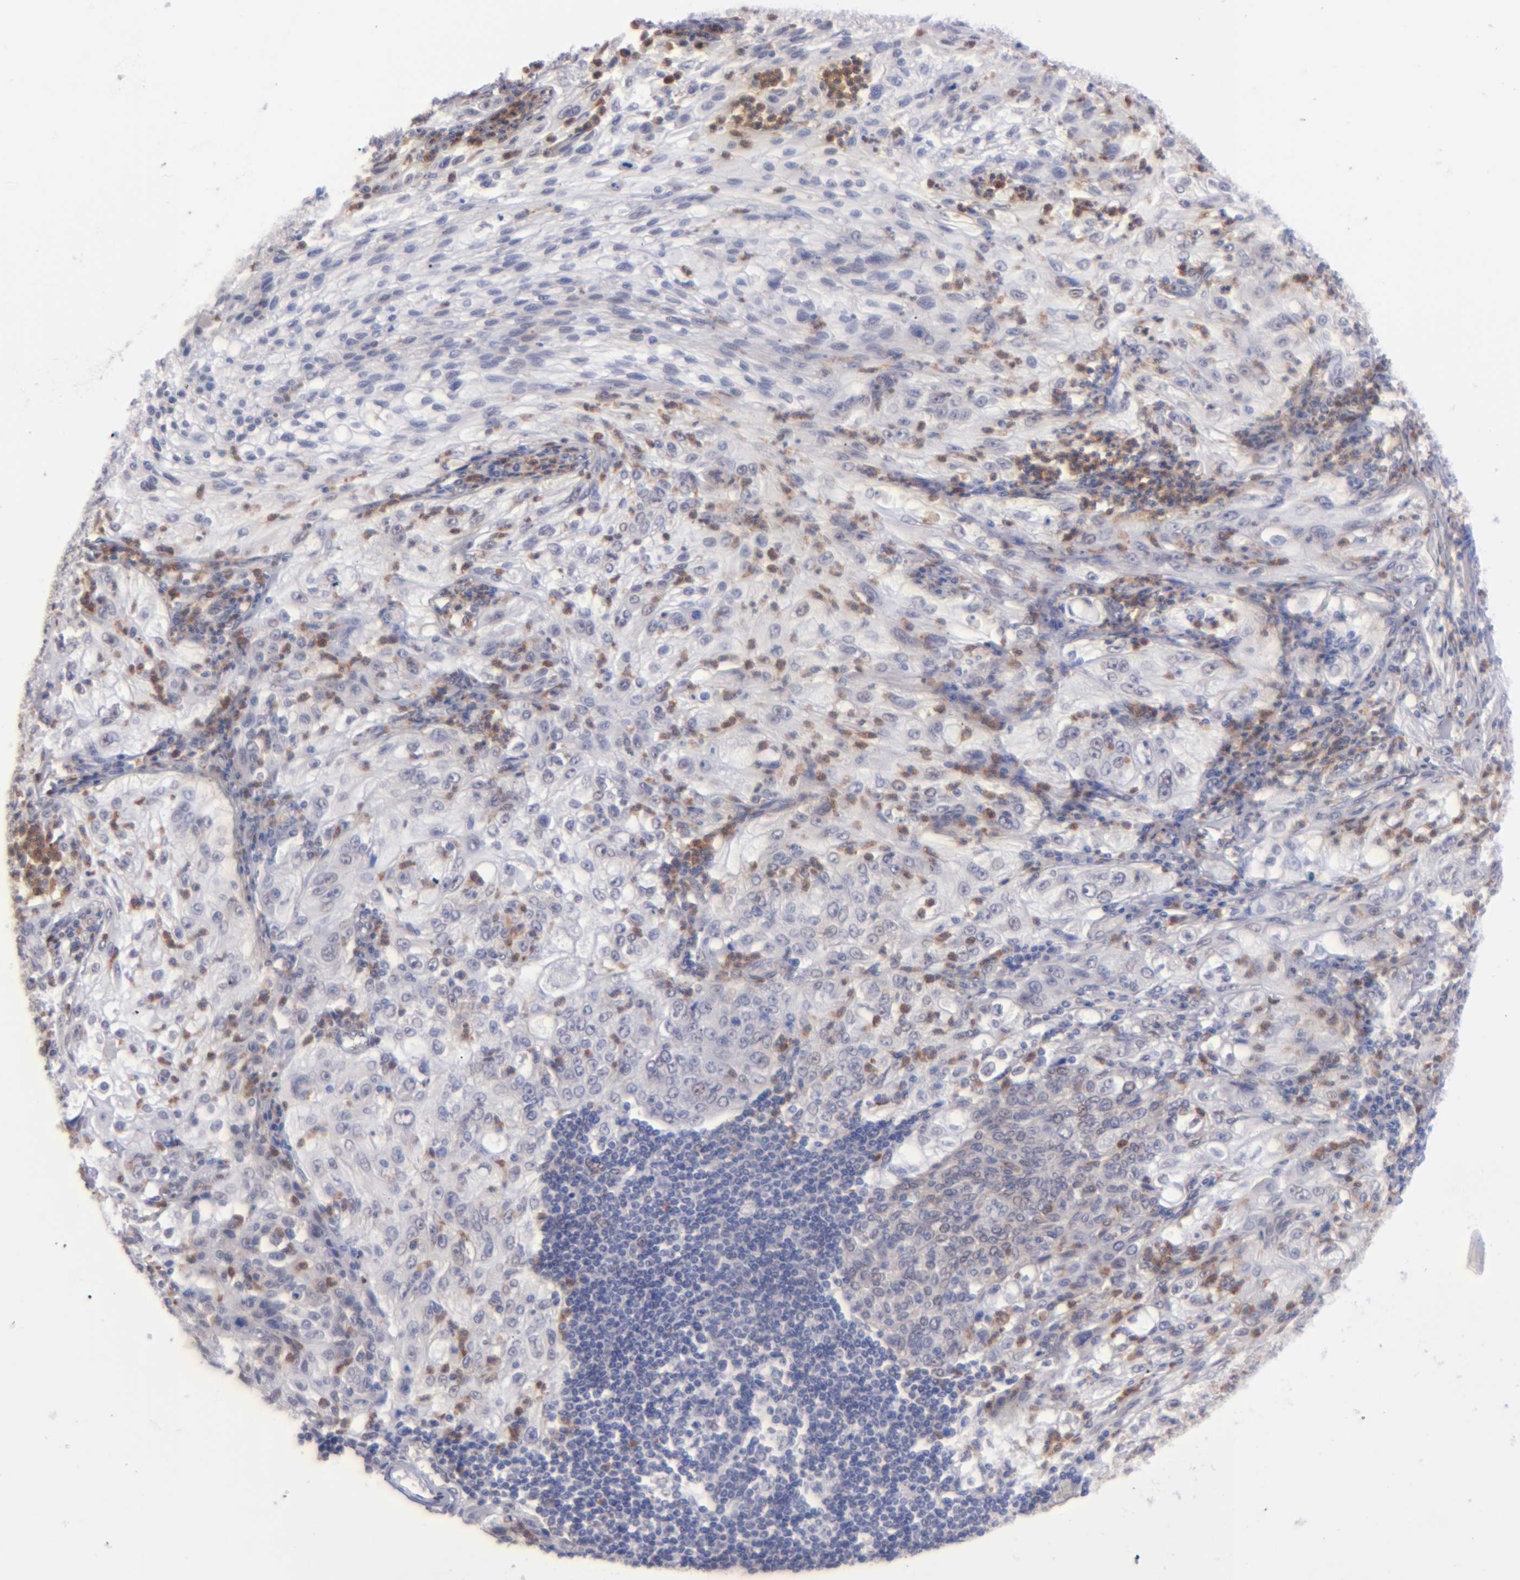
{"staining": {"intensity": "negative", "quantity": "none", "location": "none"}, "tissue": "lung cancer", "cell_type": "Tumor cells", "image_type": "cancer", "snomed": [{"axis": "morphology", "description": "Inflammation, NOS"}, {"axis": "morphology", "description": "Squamous cell carcinoma, NOS"}, {"axis": "topography", "description": "Lymph node"}, {"axis": "topography", "description": "Soft tissue"}, {"axis": "topography", "description": "Lung"}], "caption": "A photomicrograph of human lung cancer (squamous cell carcinoma) is negative for staining in tumor cells.", "gene": "MGAM", "patient": {"sex": "male", "age": 66}}